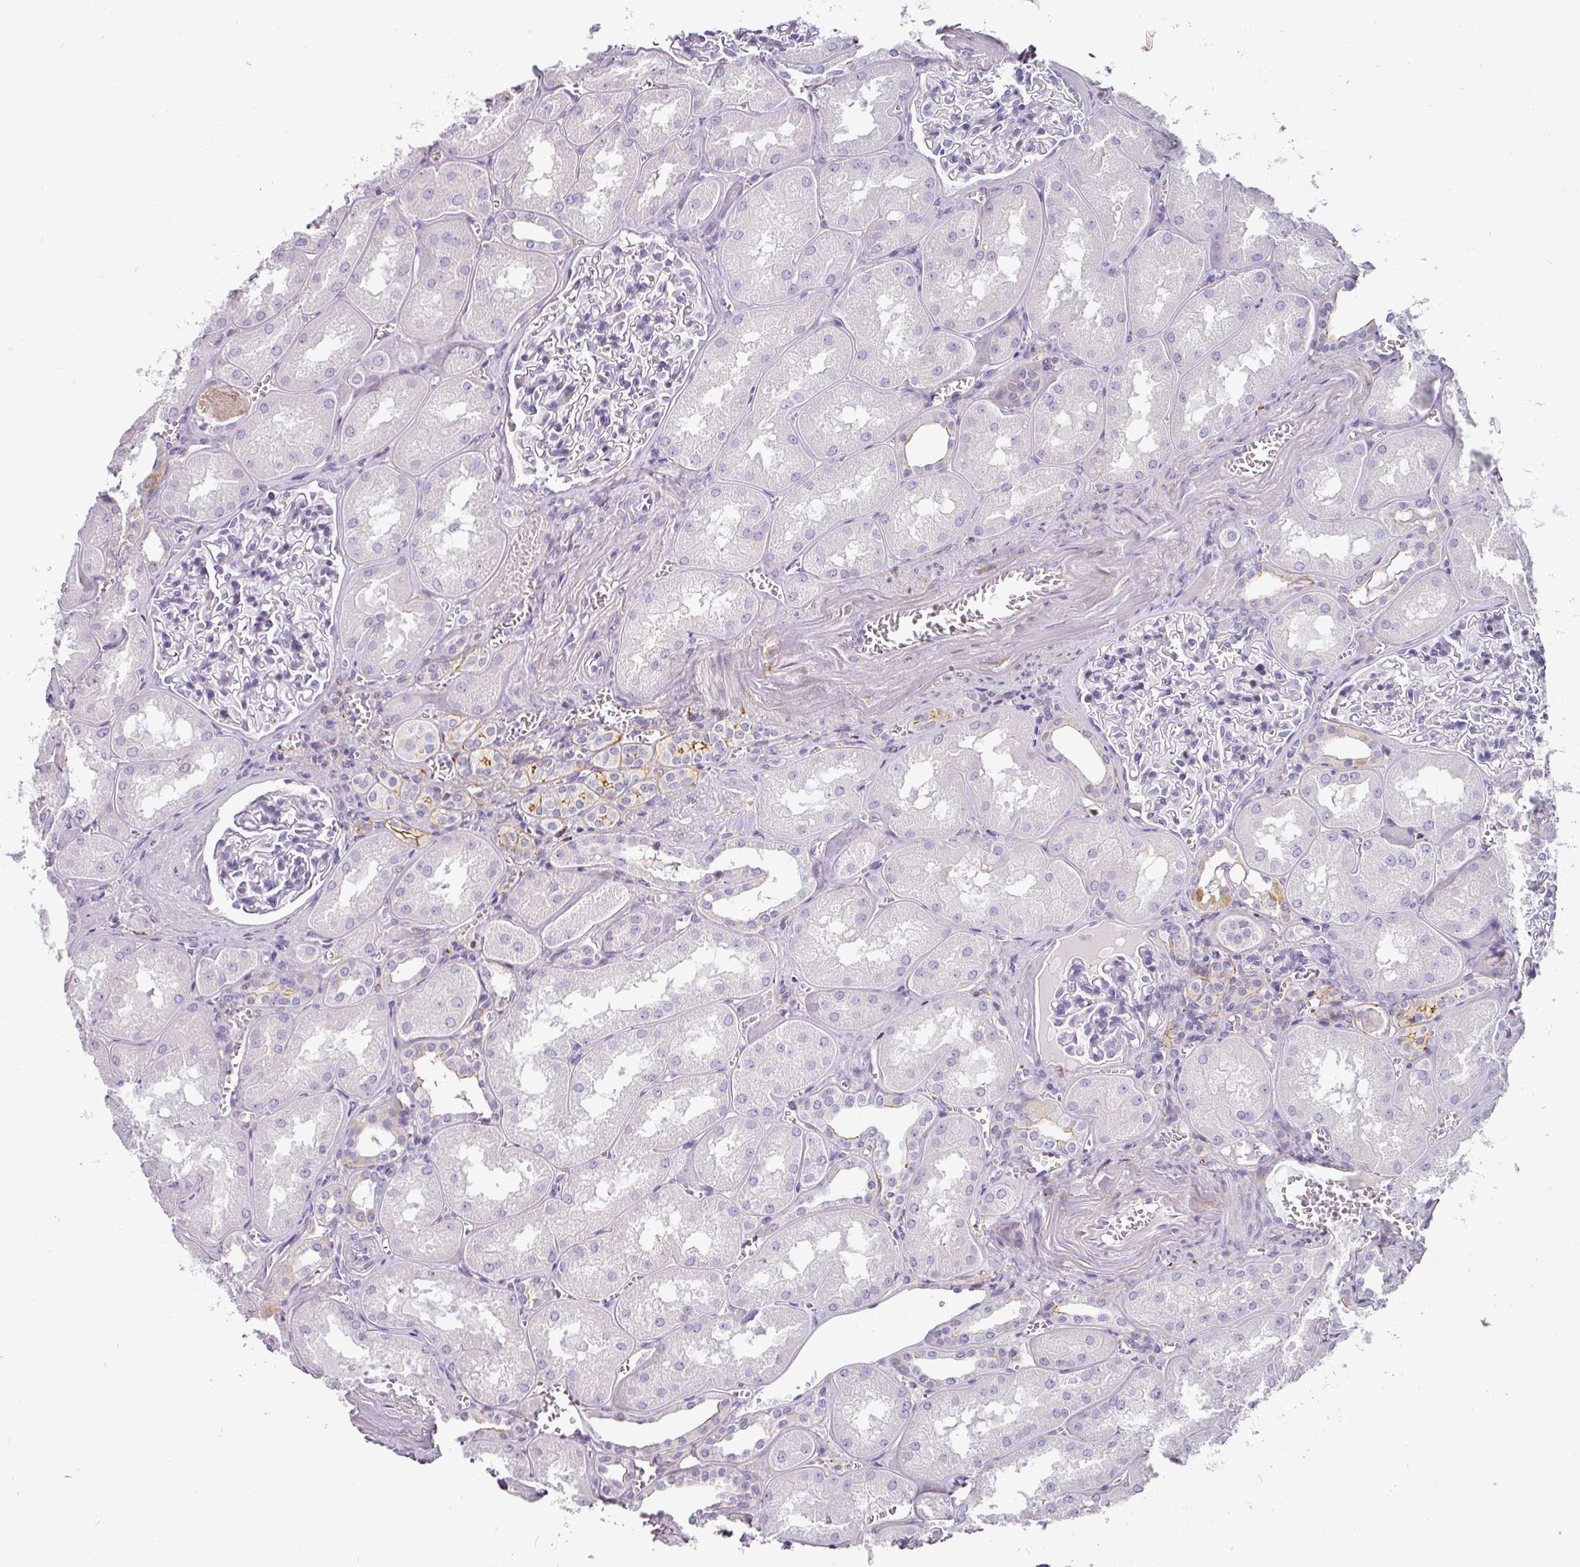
{"staining": {"intensity": "negative", "quantity": "none", "location": "none"}, "tissue": "kidney", "cell_type": "Cells in glomeruli", "image_type": "normal", "snomed": [{"axis": "morphology", "description": "Normal tissue, NOS"}, {"axis": "topography", "description": "Kidney"}], "caption": "IHC histopathology image of benign kidney: human kidney stained with DAB demonstrates no significant protein expression in cells in glomeruli.", "gene": "ANKRD29", "patient": {"sex": "male", "age": 61}}